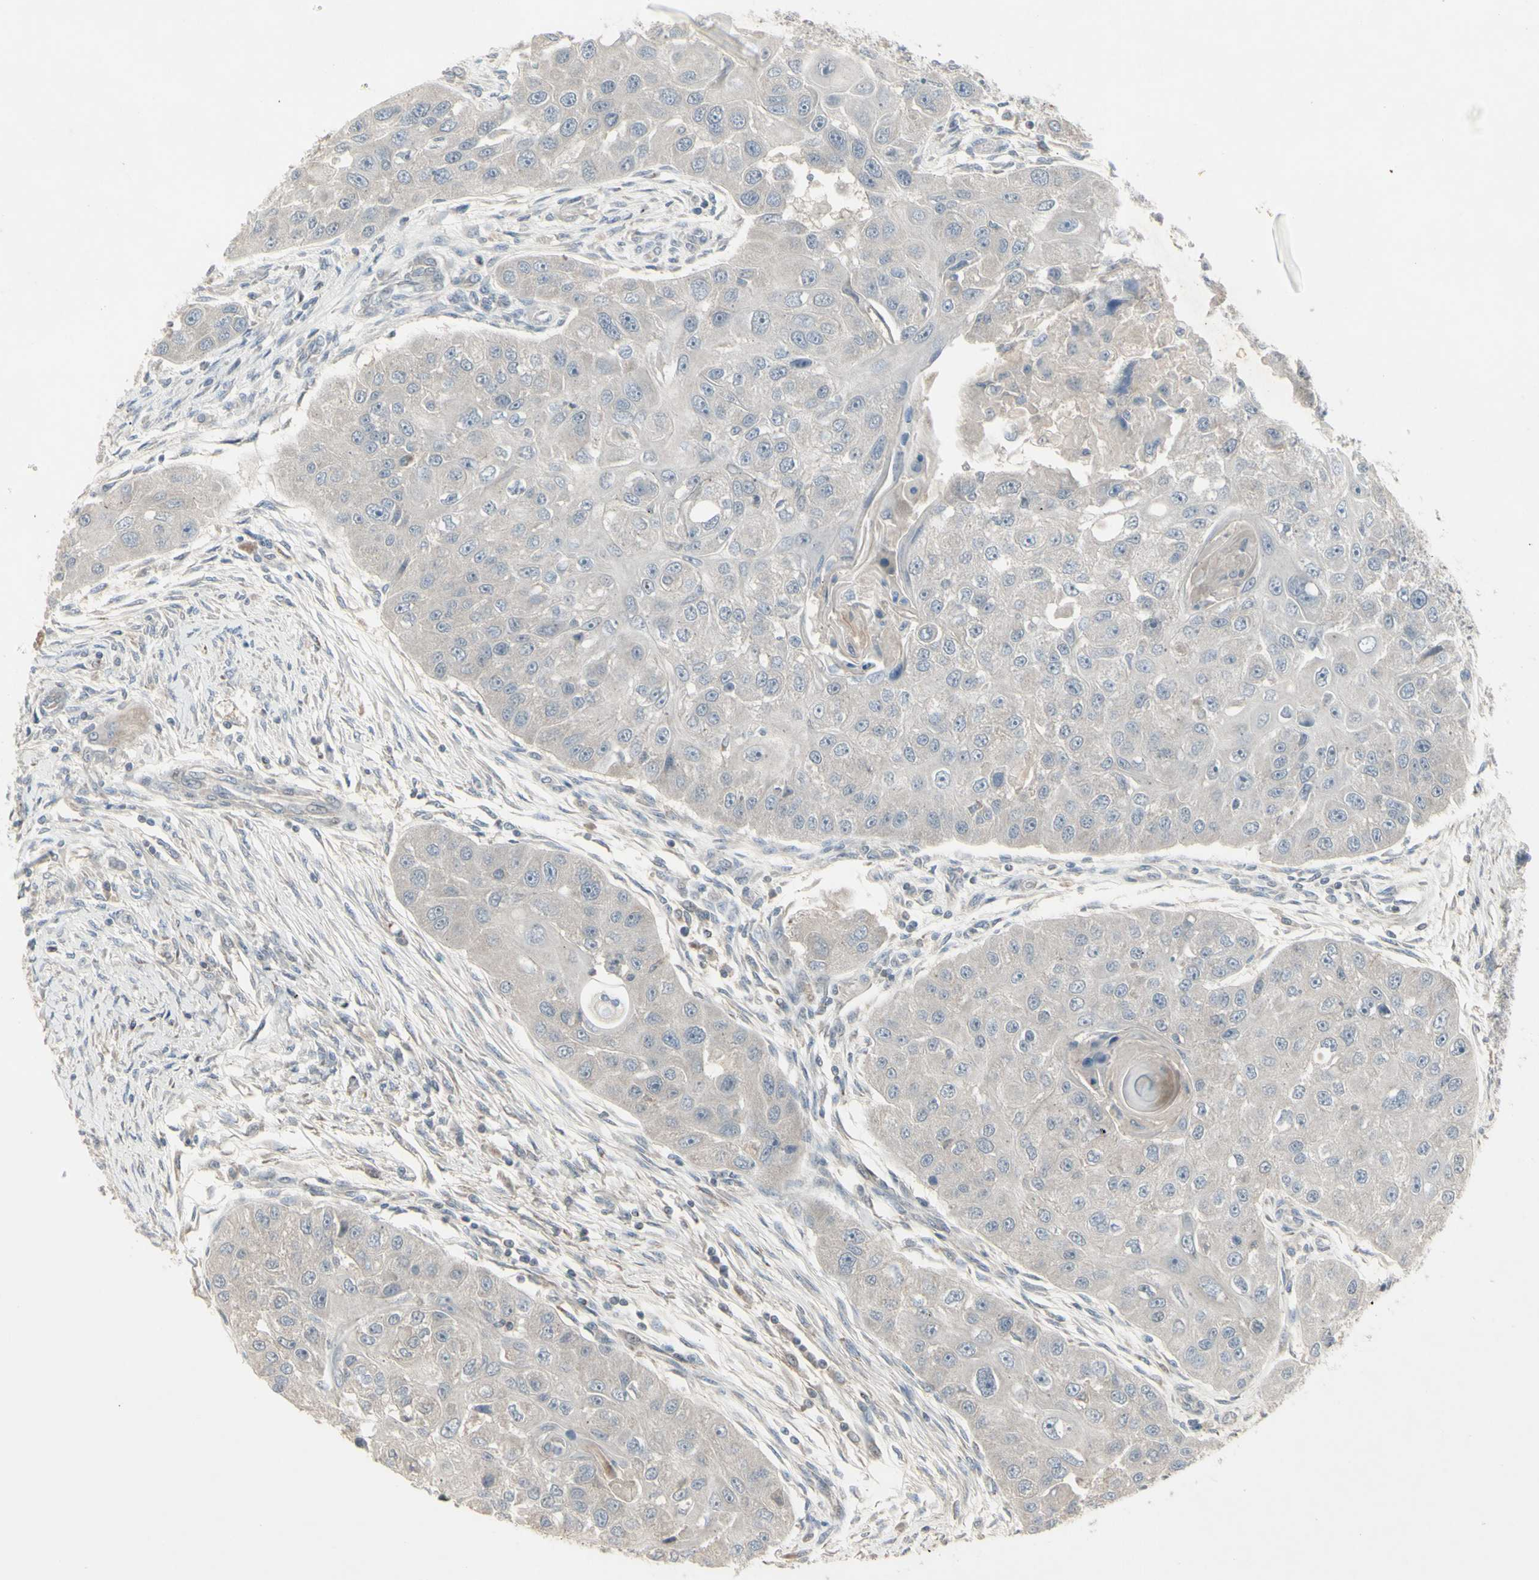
{"staining": {"intensity": "negative", "quantity": "none", "location": "none"}, "tissue": "head and neck cancer", "cell_type": "Tumor cells", "image_type": "cancer", "snomed": [{"axis": "morphology", "description": "Normal tissue, NOS"}, {"axis": "morphology", "description": "Squamous cell carcinoma, NOS"}, {"axis": "topography", "description": "Skeletal muscle"}, {"axis": "topography", "description": "Head-Neck"}], "caption": "Tumor cells are negative for brown protein staining in head and neck squamous cell carcinoma.", "gene": "PIAS4", "patient": {"sex": "male", "age": 51}}